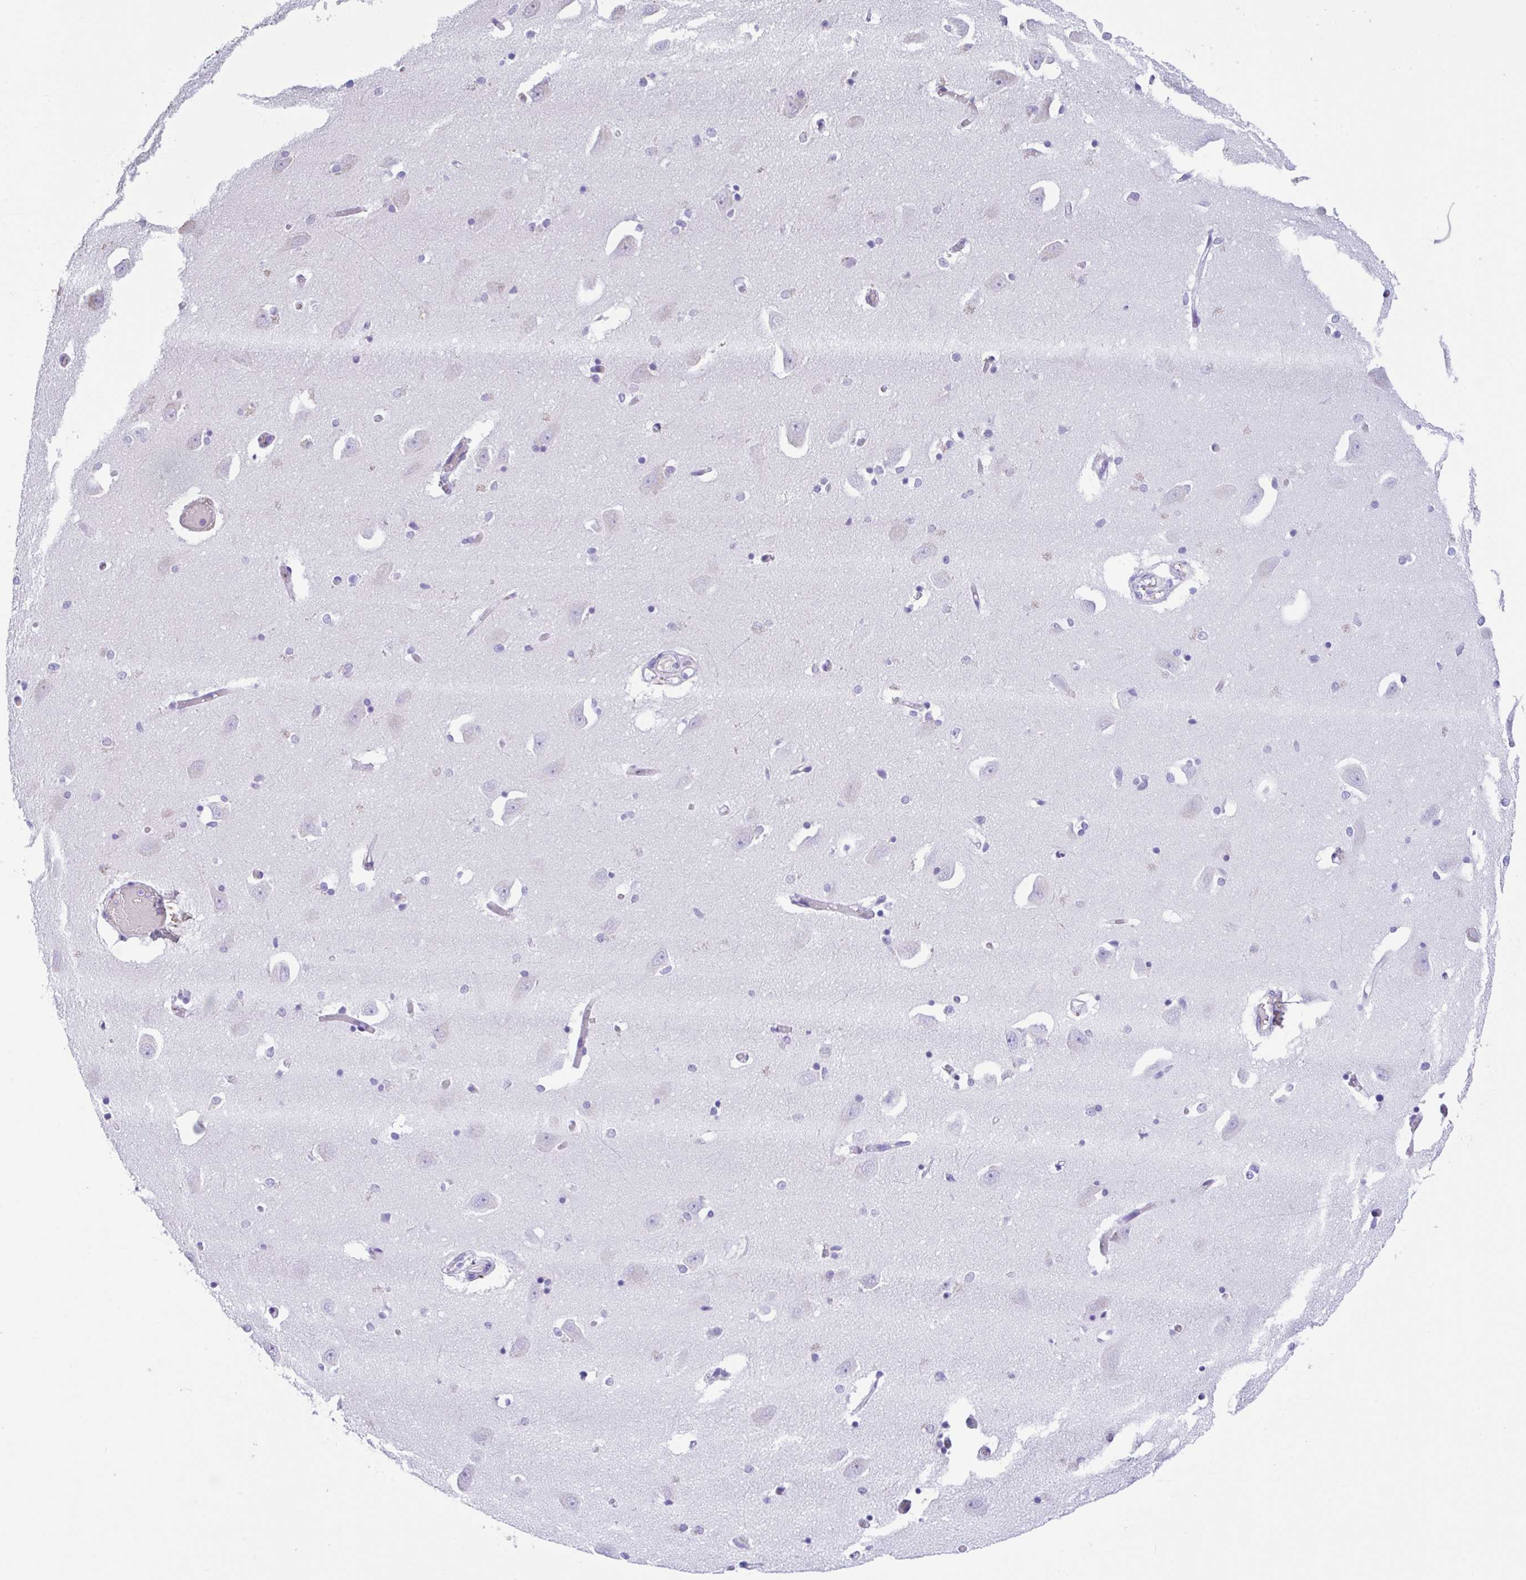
{"staining": {"intensity": "negative", "quantity": "none", "location": "none"}, "tissue": "caudate", "cell_type": "Glial cells", "image_type": "normal", "snomed": [{"axis": "morphology", "description": "Normal tissue, NOS"}, {"axis": "topography", "description": "Lateral ventricle wall"}, {"axis": "topography", "description": "Hippocampus"}], "caption": "This is an immunohistochemistry (IHC) image of benign human caudate. There is no expression in glial cells.", "gene": "HOXC12", "patient": {"sex": "female", "age": 63}}